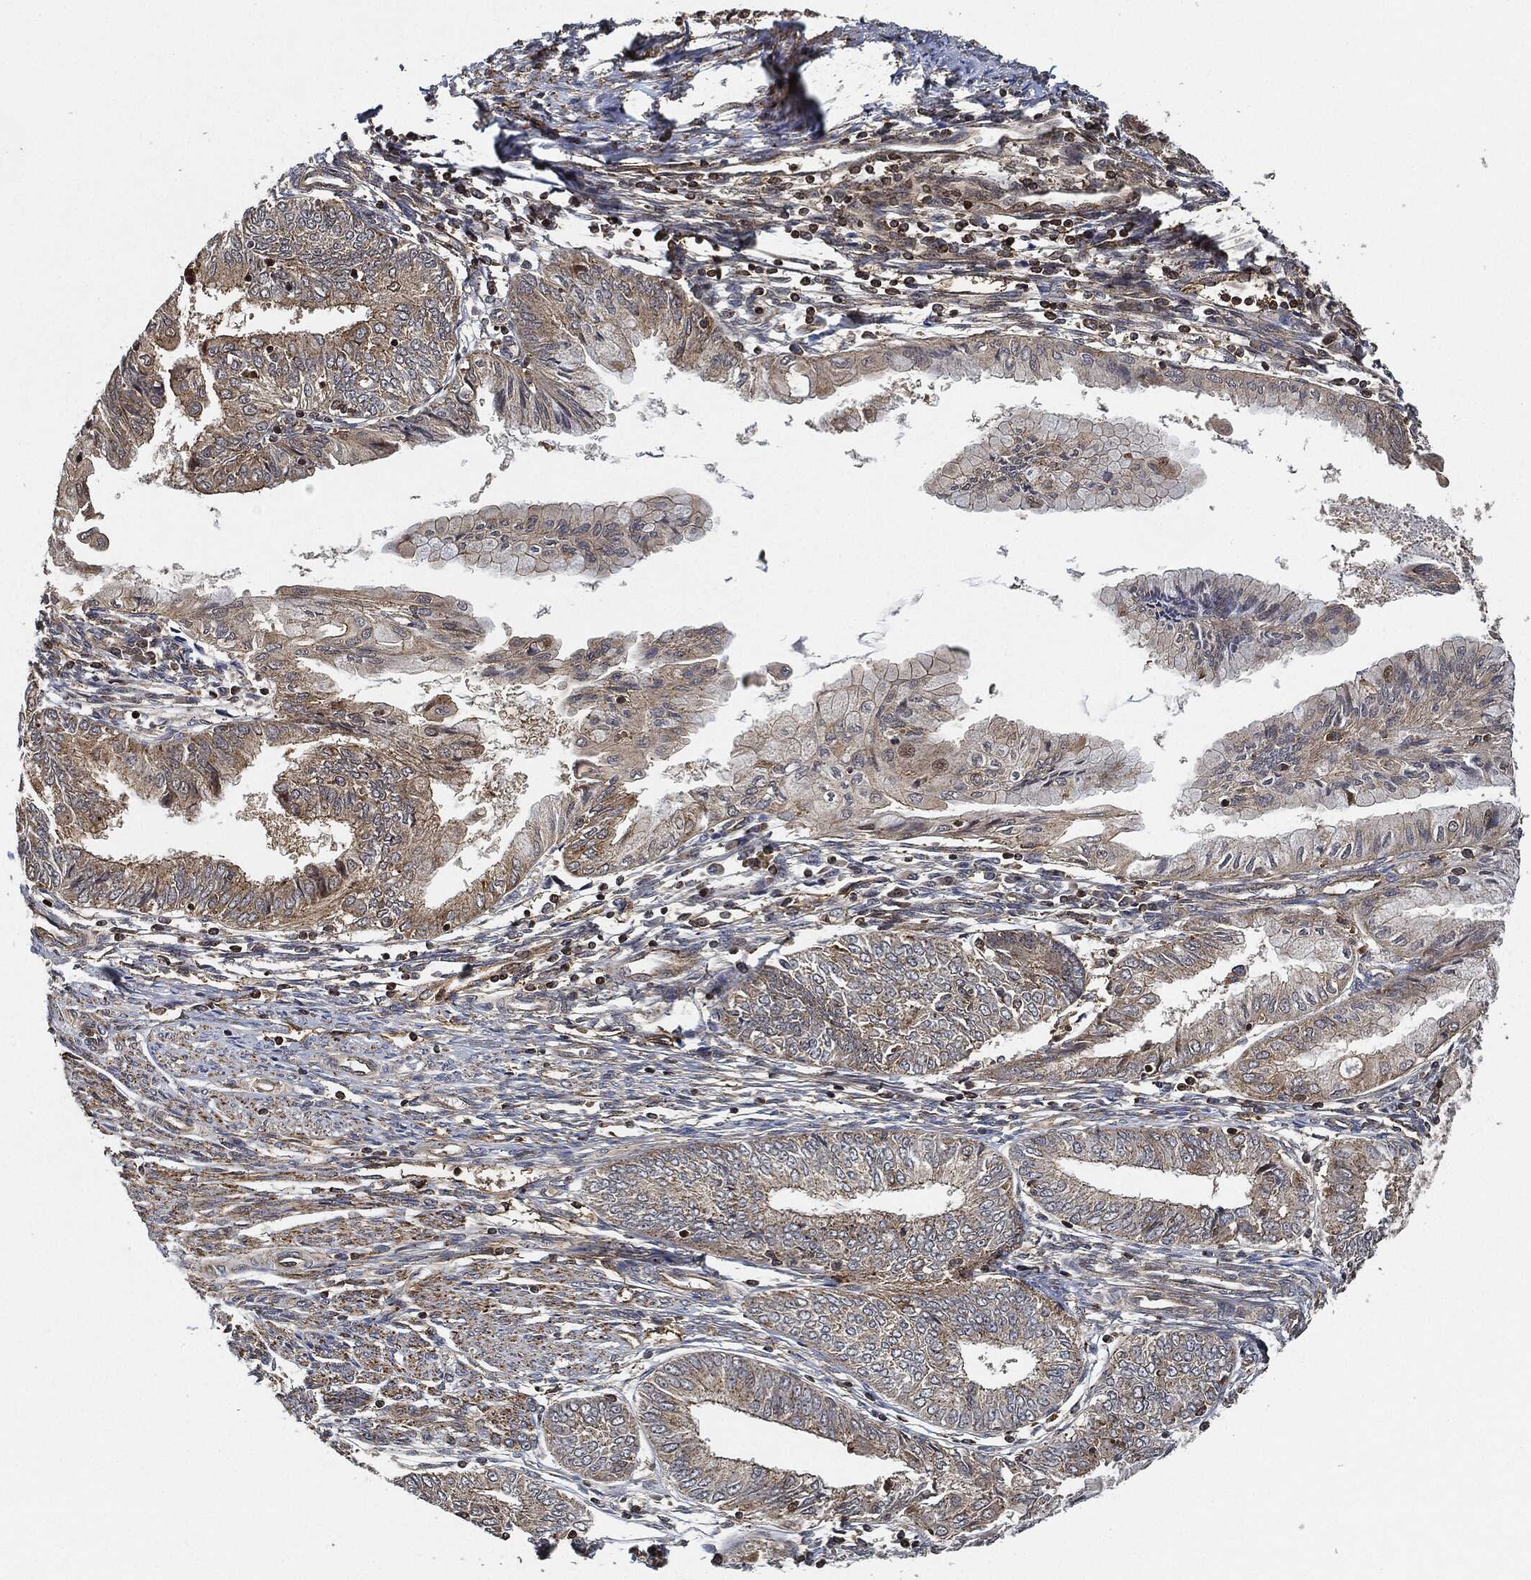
{"staining": {"intensity": "moderate", "quantity": "25%-75%", "location": "cytoplasmic/membranous"}, "tissue": "endometrial cancer", "cell_type": "Tumor cells", "image_type": "cancer", "snomed": [{"axis": "morphology", "description": "Adenocarcinoma, NOS"}, {"axis": "topography", "description": "Endometrium"}], "caption": "Immunohistochemical staining of endometrial cancer (adenocarcinoma) exhibits medium levels of moderate cytoplasmic/membranous protein expression in about 25%-75% of tumor cells.", "gene": "MAP3K3", "patient": {"sex": "female", "age": 68}}